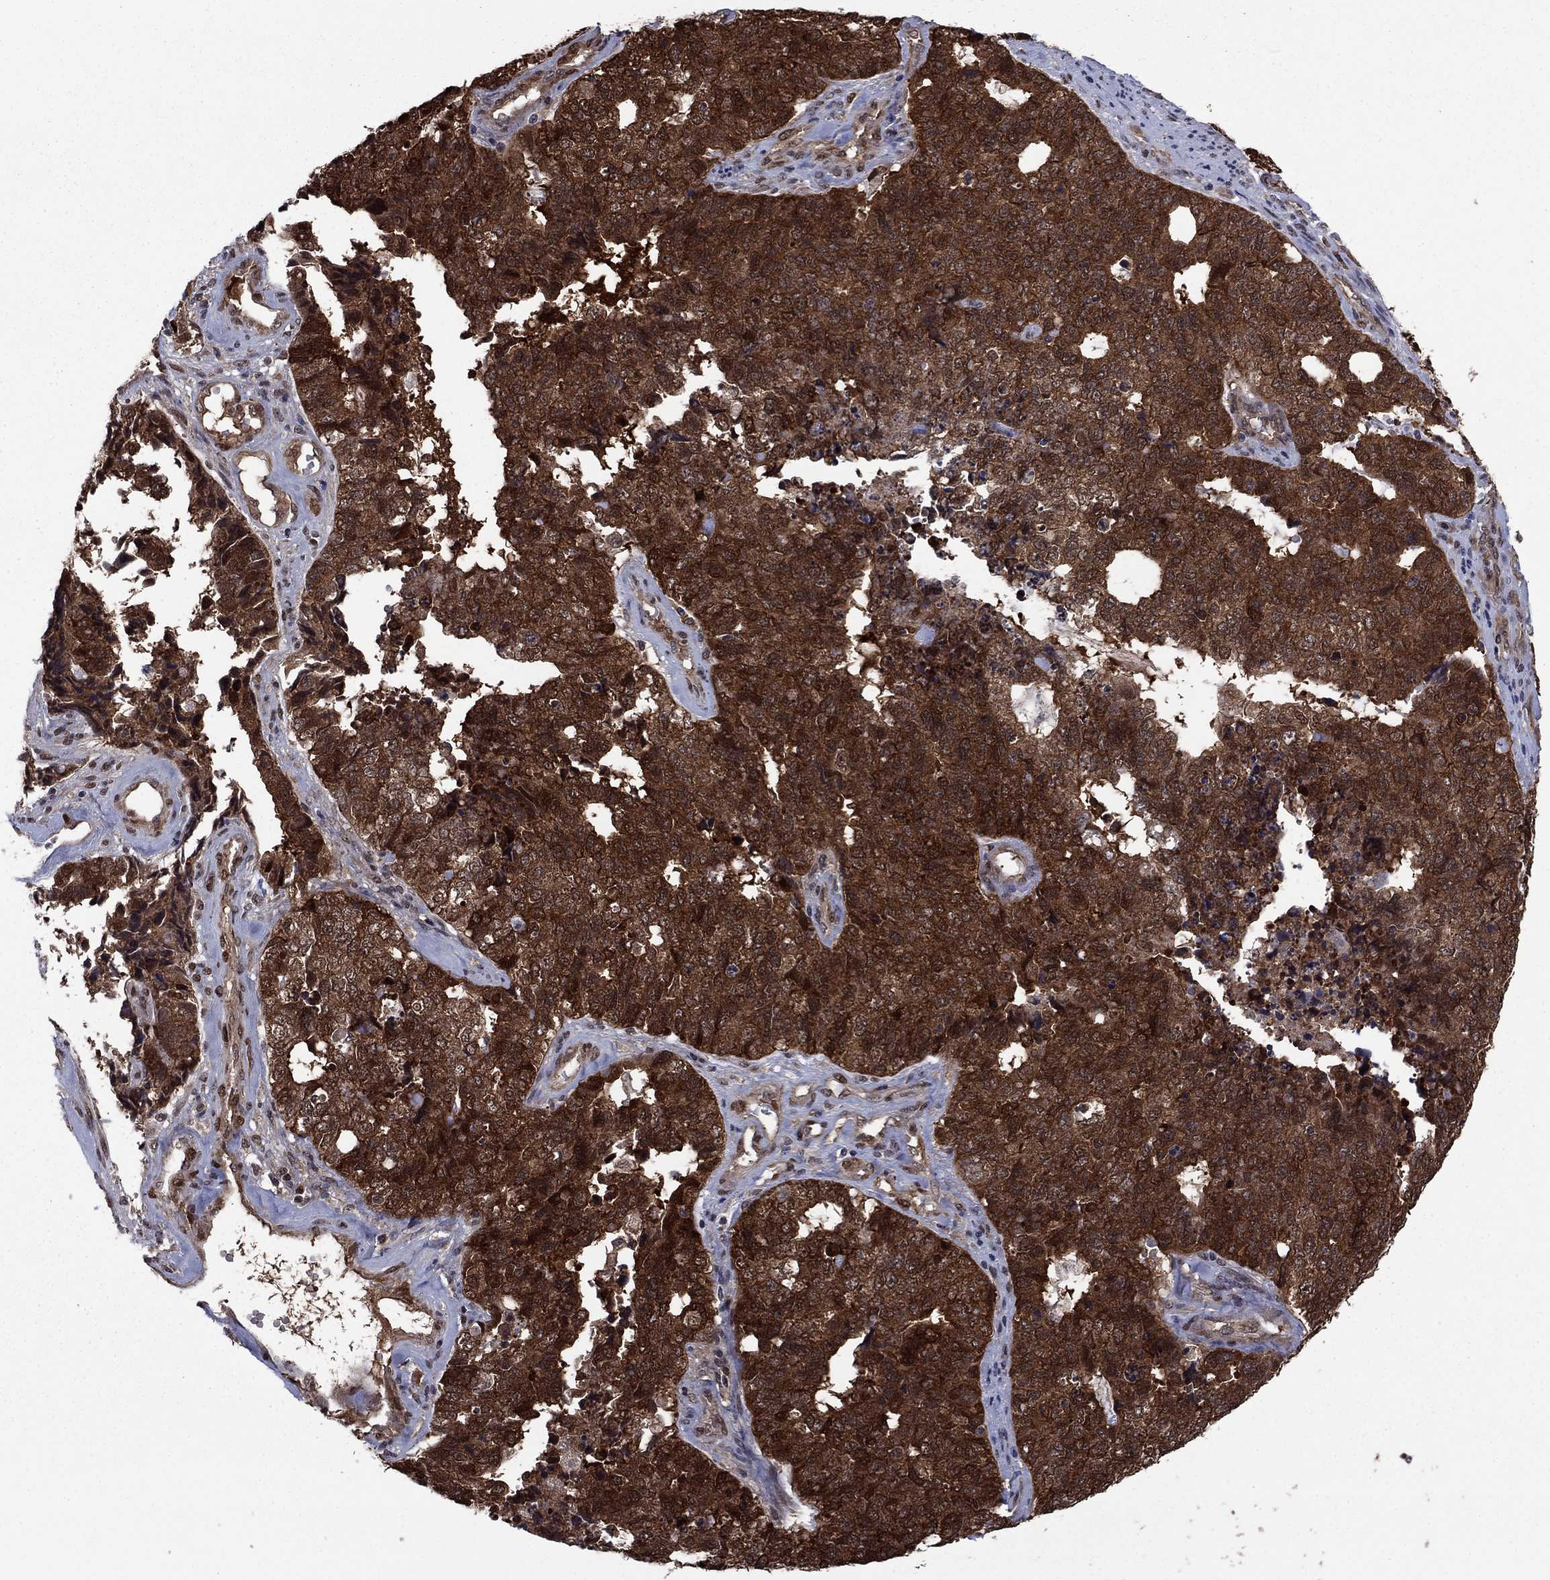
{"staining": {"intensity": "strong", "quantity": ">75%", "location": "cytoplasmic/membranous"}, "tissue": "cervical cancer", "cell_type": "Tumor cells", "image_type": "cancer", "snomed": [{"axis": "morphology", "description": "Squamous cell carcinoma, NOS"}, {"axis": "topography", "description": "Cervix"}], "caption": "Human cervical cancer (squamous cell carcinoma) stained with a protein marker reveals strong staining in tumor cells.", "gene": "FKBP4", "patient": {"sex": "female", "age": 63}}